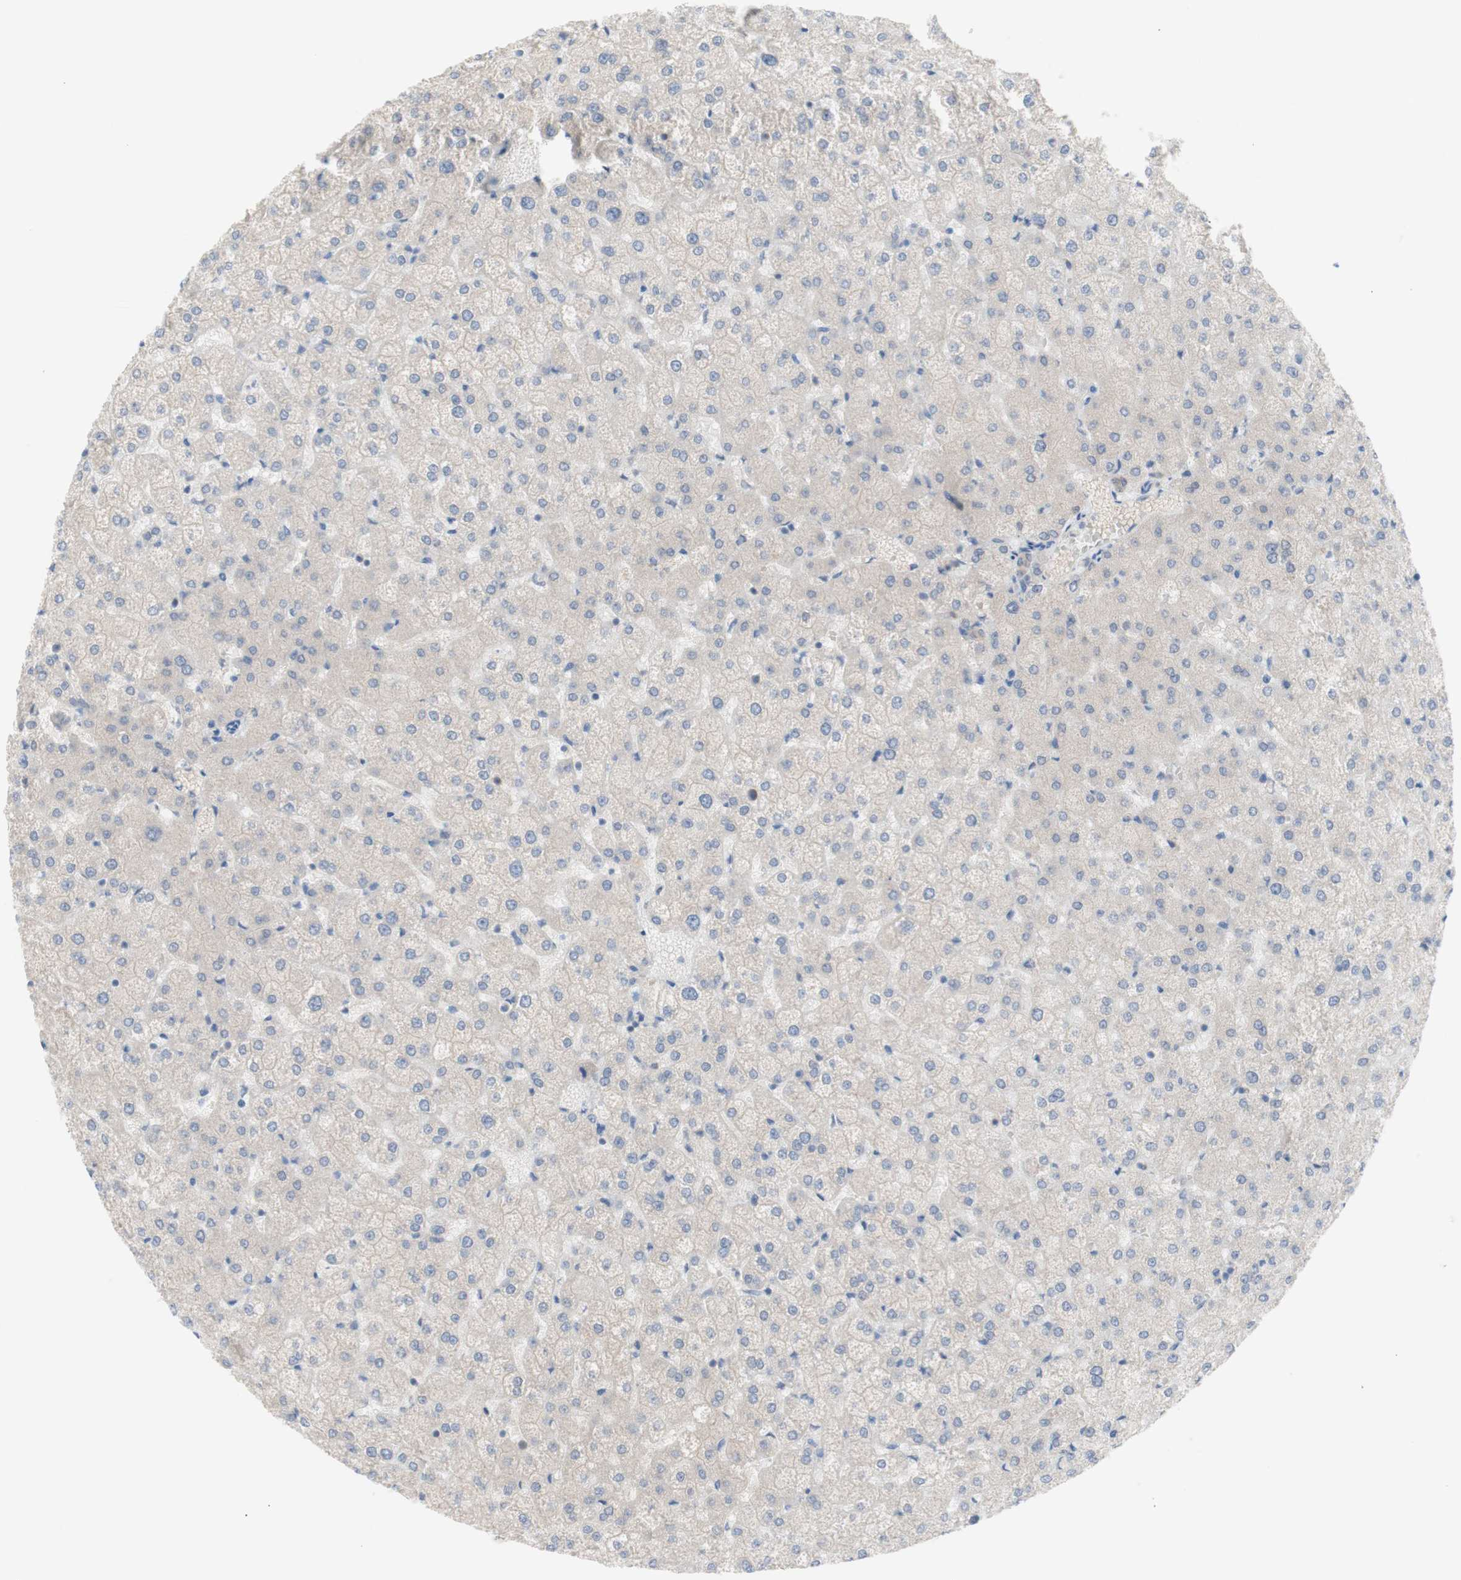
{"staining": {"intensity": "weak", "quantity": ">75%", "location": "cytoplasmic/membranous"}, "tissue": "liver", "cell_type": "Cholangiocytes", "image_type": "normal", "snomed": [{"axis": "morphology", "description": "Normal tissue, NOS"}, {"axis": "topography", "description": "Liver"}], "caption": "IHC of unremarkable liver demonstrates low levels of weak cytoplasmic/membranous positivity in approximately >75% of cholangiocytes. The staining was performed using DAB (3,3'-diaminobenzidine), with brown indicating positive protein expression. Nuclei are stained blue with hematoxylin.", "gene": "PRMT5", "patient": {"sex": "female", "age": 32}}